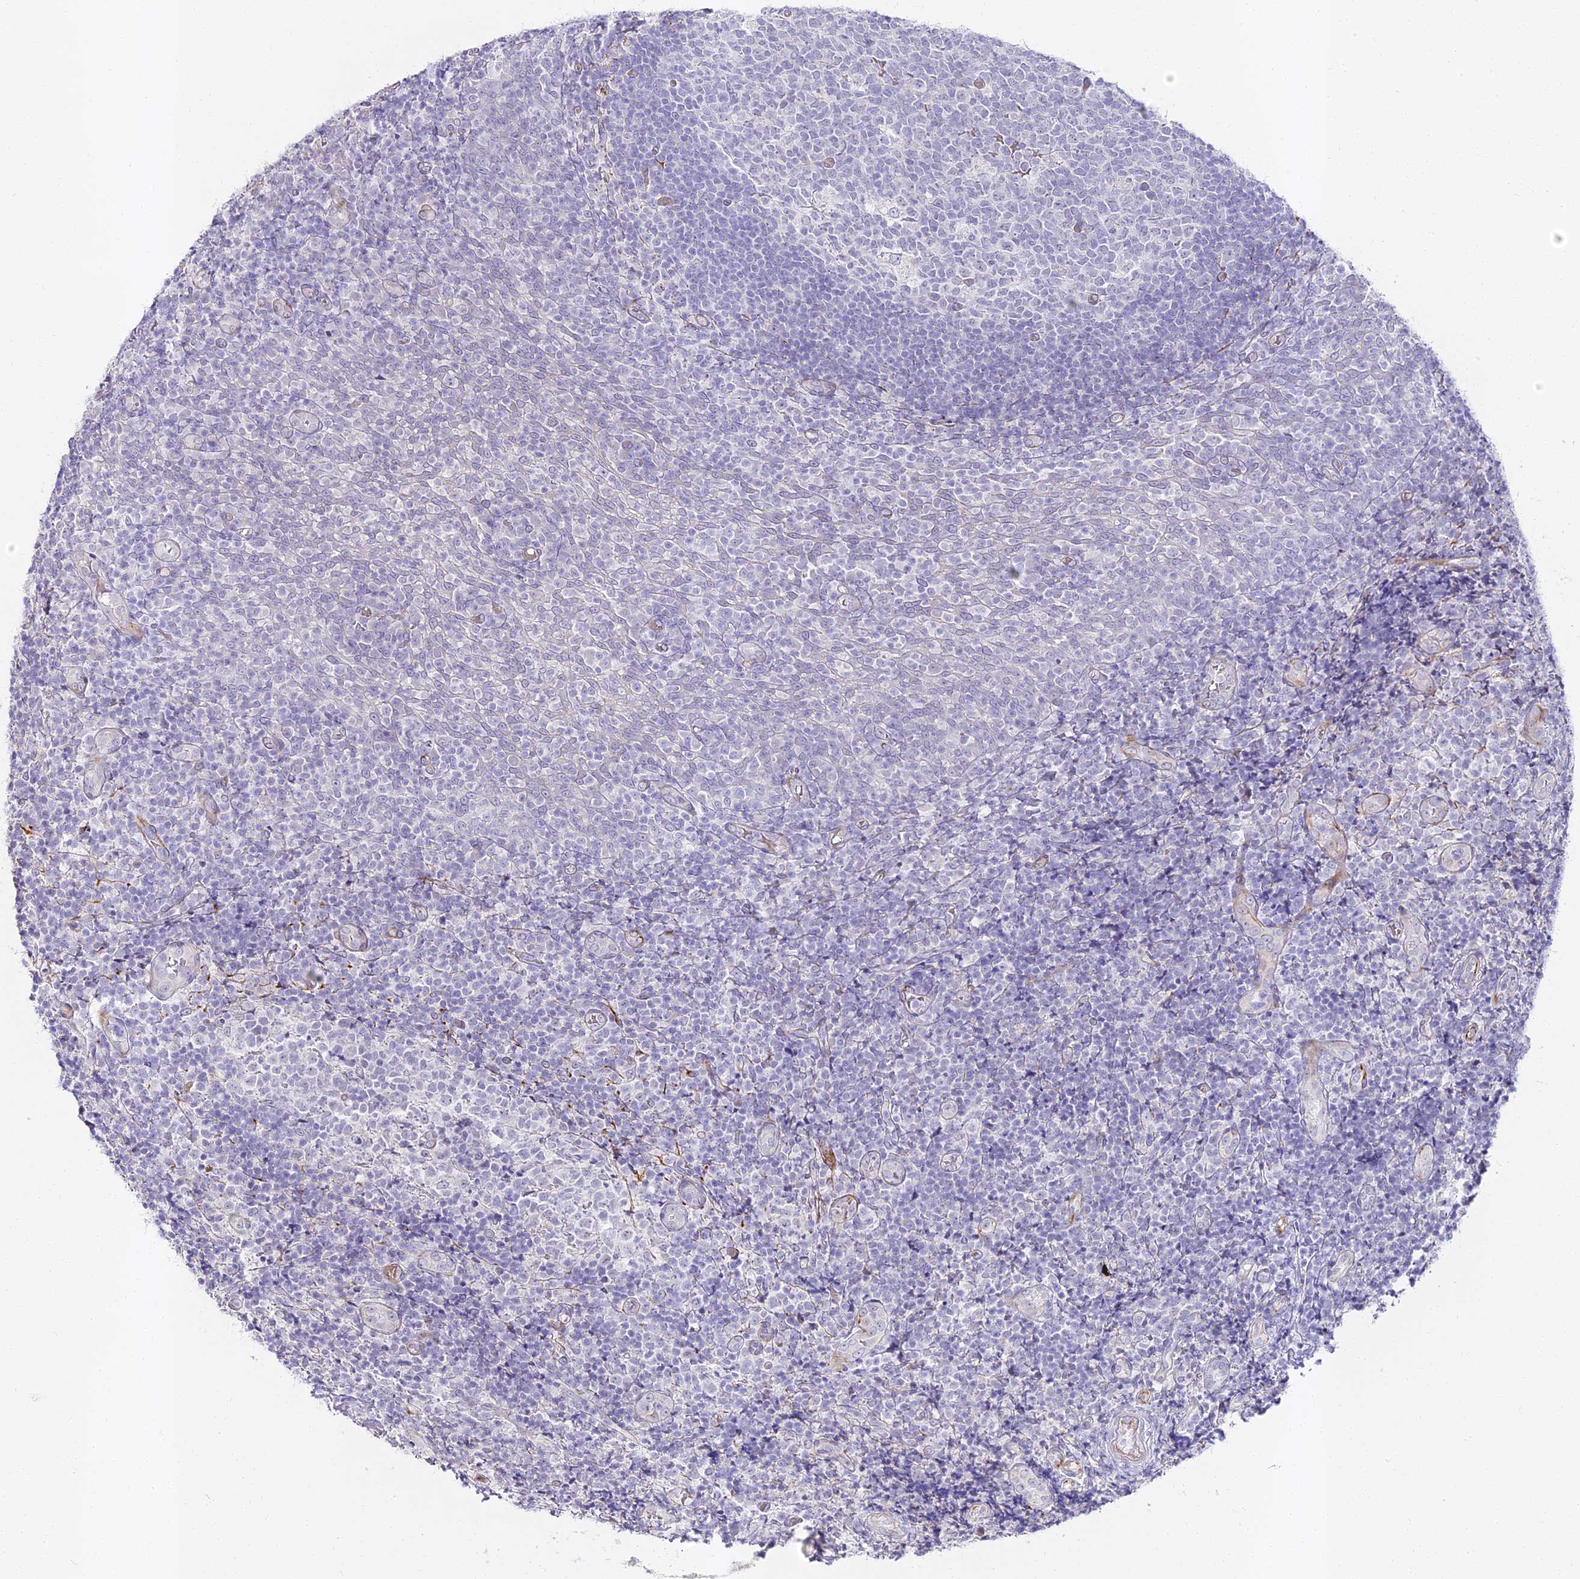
{"staining": {"intensity": "negative", "quantity": "none", "location": "none"}, "tissue": "tonsil", "cell_type": "Germinal center cells", "image_type": "normal", "snomed": [{"axis": "morphology", "description": "Normal tissue, NOS"}, {"axis": "topography", "description": "Tonsil"}], "caption": "DAB (3,3'-diaminobenzidine) immunohistochemical staining of benign tonsil exhibits no significant staining in germinal center cells. (DAB (3,3'-diaminobenzidine) immunohistochemistry, high magnification).", "gene": "ALPG", "patient": {"sex": "female", "age": 19}}